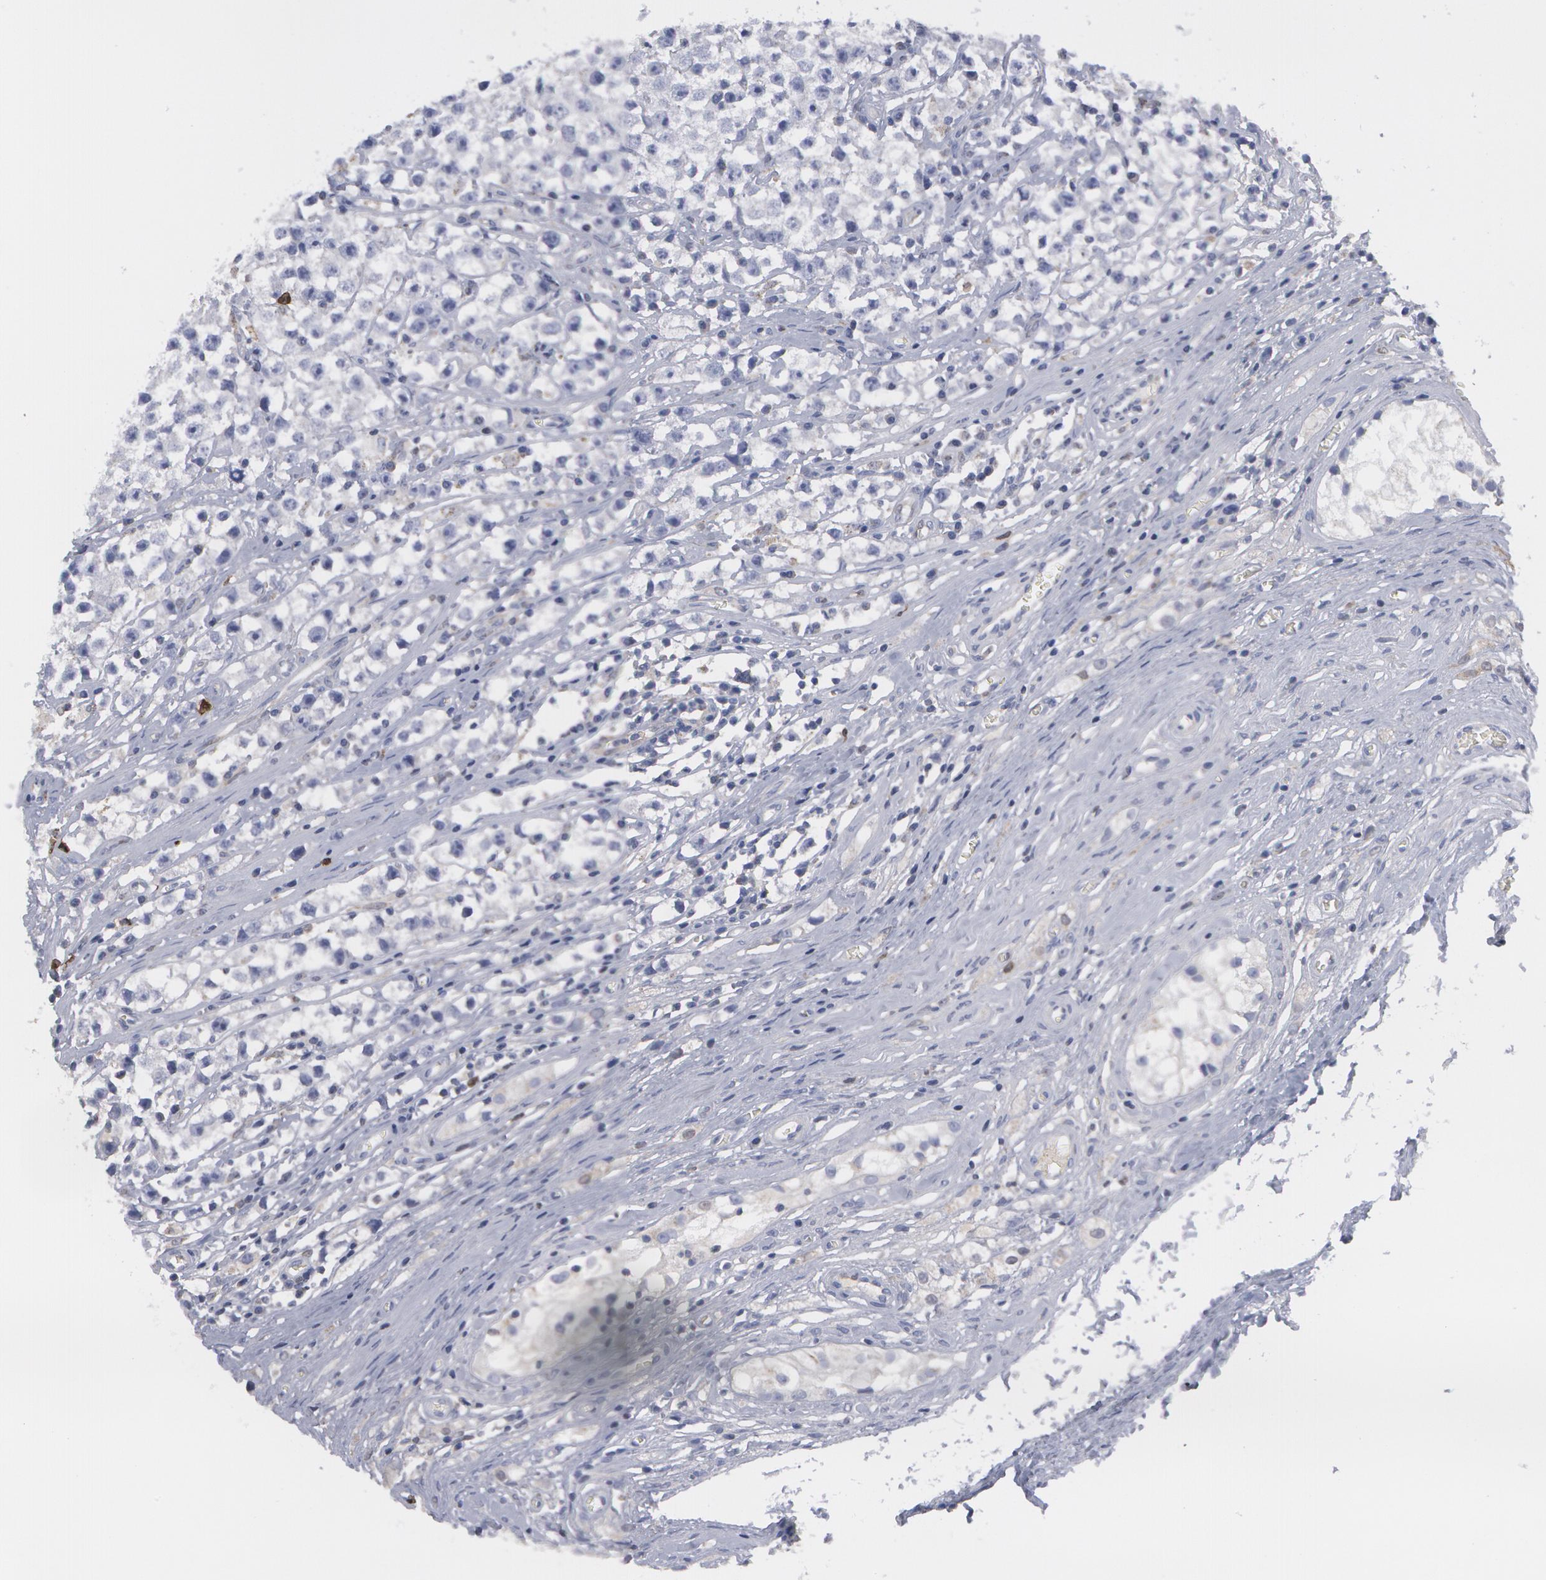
{"staining": {"intensity": "negative", "quantity": "none", "location": "none"}, "tissue": "testis cancer", "cell_type": "Tumor cells", "image_type": "cancer", "snomed": [{"axis": "morphology", "description": "Seminoma, NOS"}, {"axis": "topography", "description": "Testis"}], "caption": "DAB immunohistochemical staining of human testis seminoma displays no significant expression in tumor cells.", "gene": "CAT", "patient": {"sex": "male", "age": 35}}